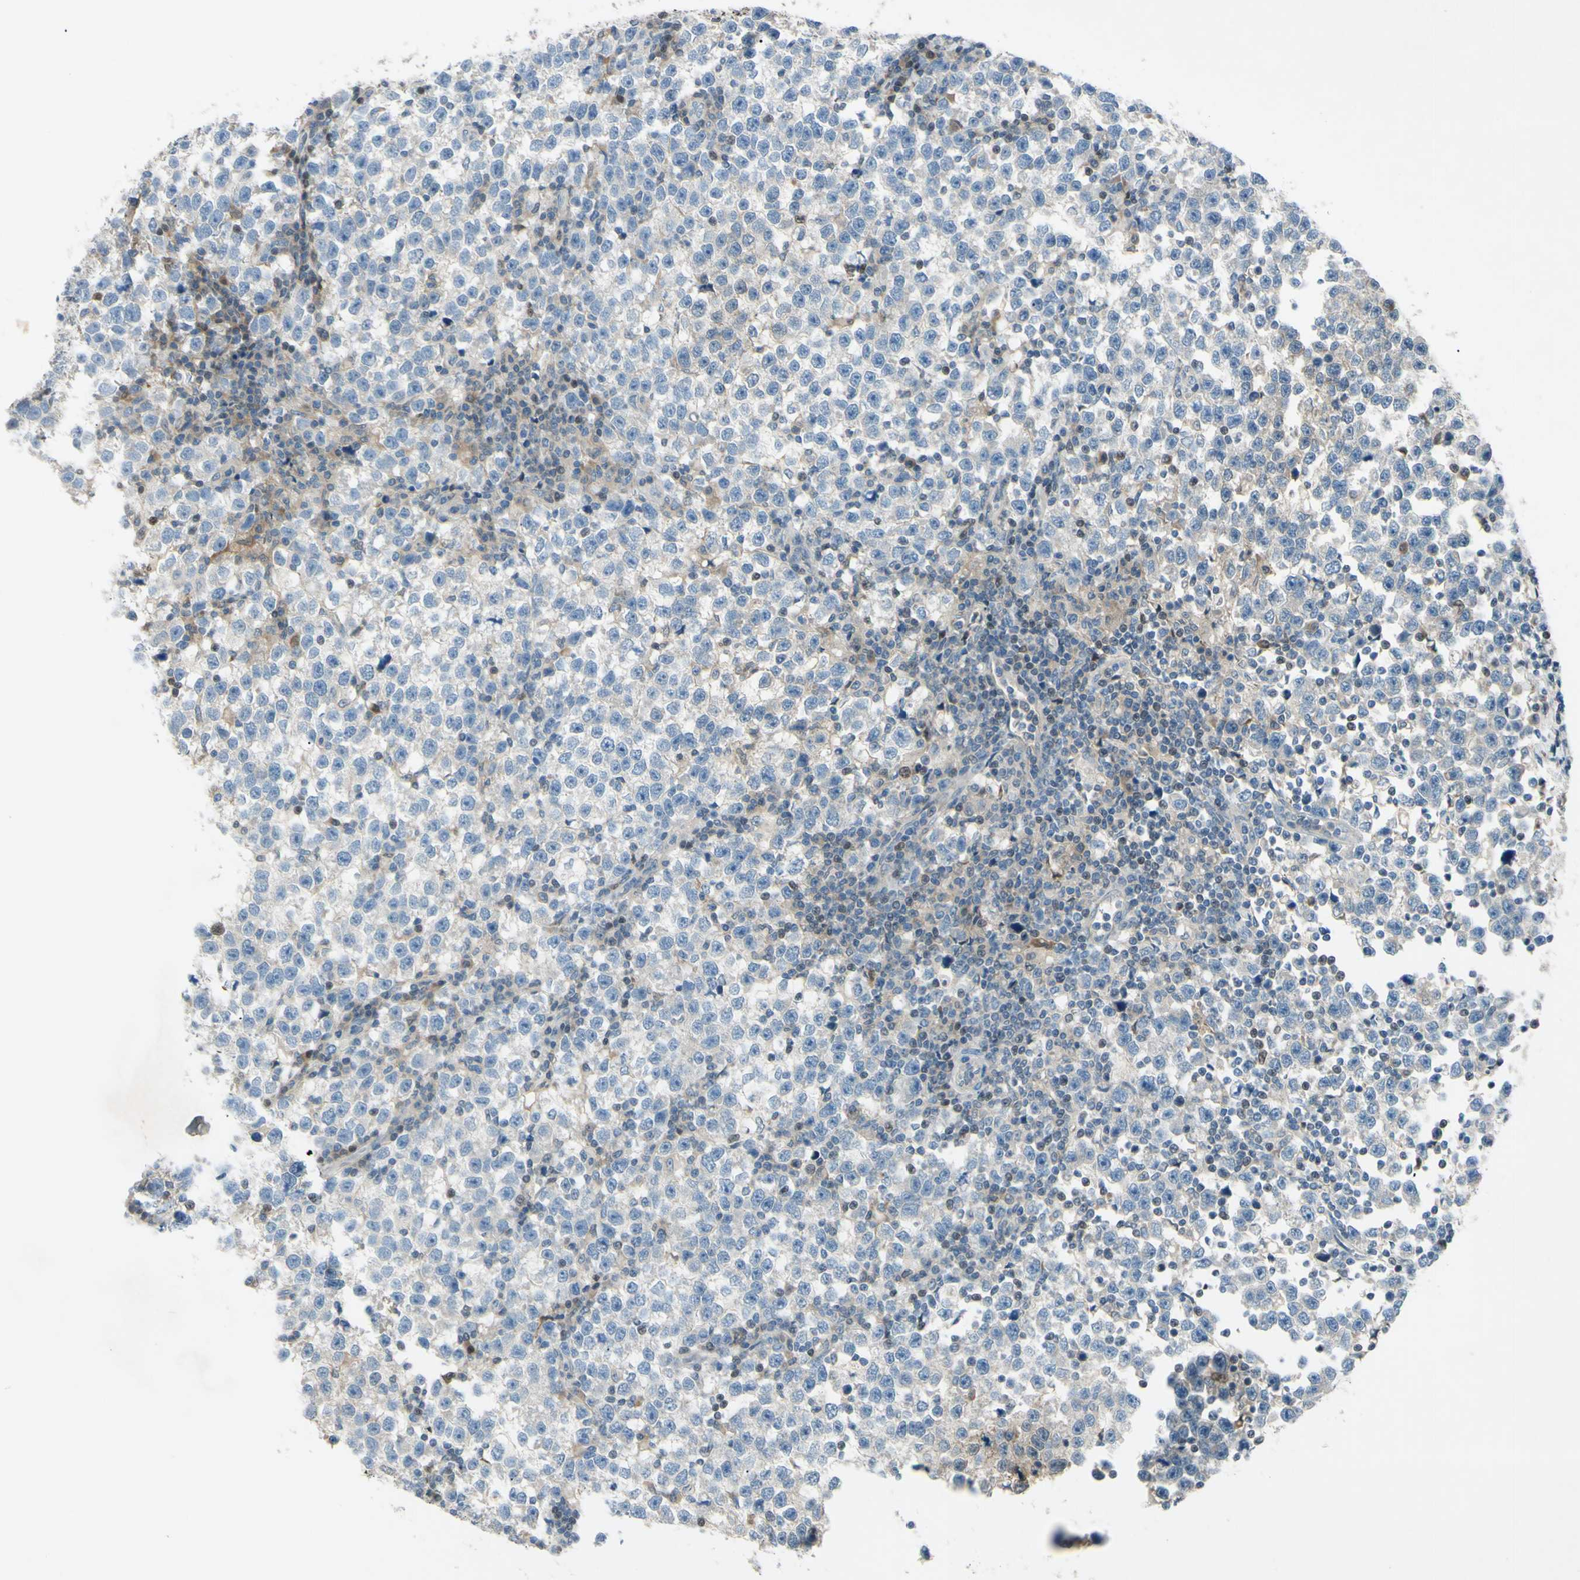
{"staining": {"intensity": "weak", "quantity": "<25%", "location": "cytoplasmic/membranous"}, "tissue": "testis cancer", "cell_type": "Tumor cells", "image_type": "cancer", "snomed": [{"axis": "morphology", "description": "Seminoma, NOS"}, {"axis": "topography", "description": "Testis"}], "caption": "The immunohistochemistry (IHC) photomicrograph has no significant expression in tumor cells of testis cancer (seminoma) tissue.", "gene": "C1orf159", "patient": {"sex": "male", "age": 43}}